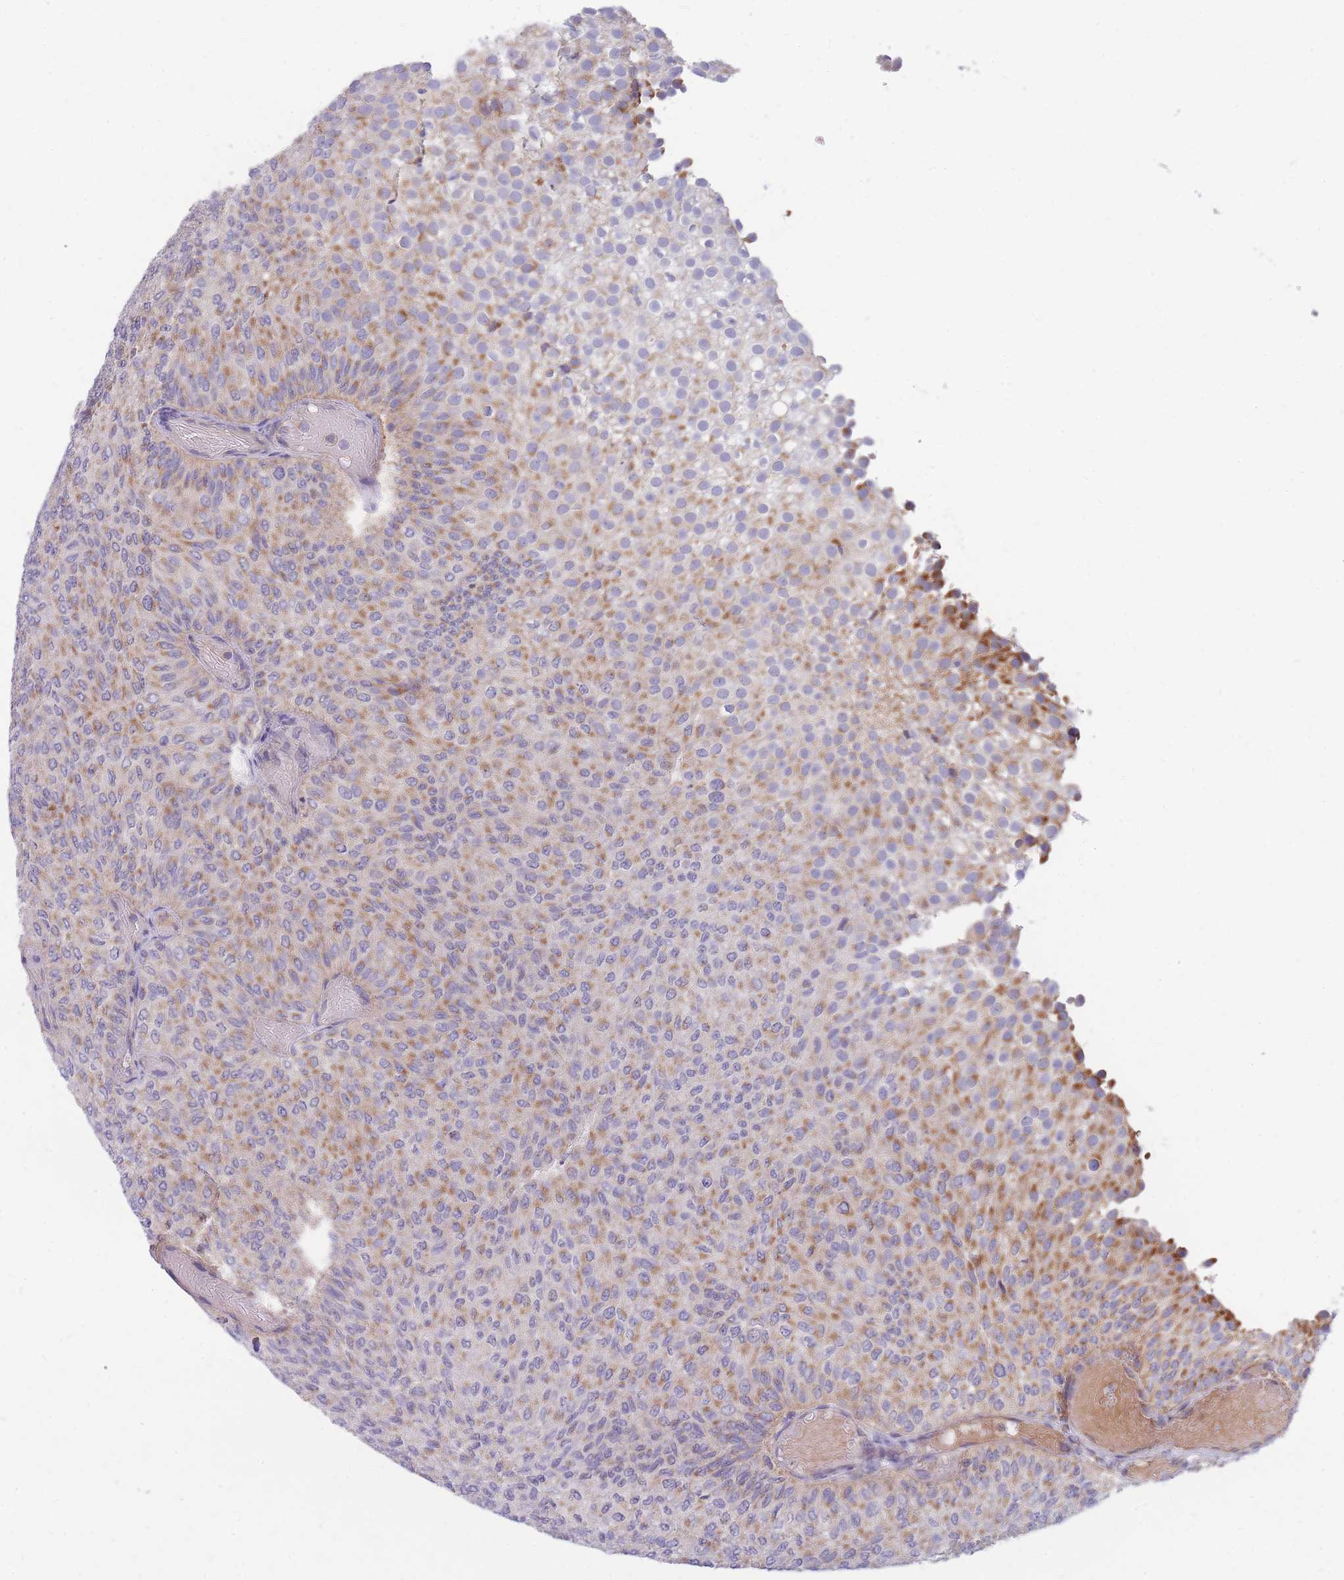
{"staining": {"intensity": "moderate", "quantity": "25%-75%", "location": "cytoplasmic/membranous"}, "tissue": "urothelial cancer", "cell_type": "Tumor cells", "image_type": "cancer", "snomed": [{"axis": "morphology", "description": "Urothelial carcinoma, Low grade"}, {"axis": "topography", "description": "Urinary bladder"}], "caption": "Human urothelial cancer stained with a brown dye displays moderate cytoplasmic/membranous positive expression in about 25%-75% of tumor cells.", "gene": "MRPS9", "patient": {"sex": "male", "age": 78}}